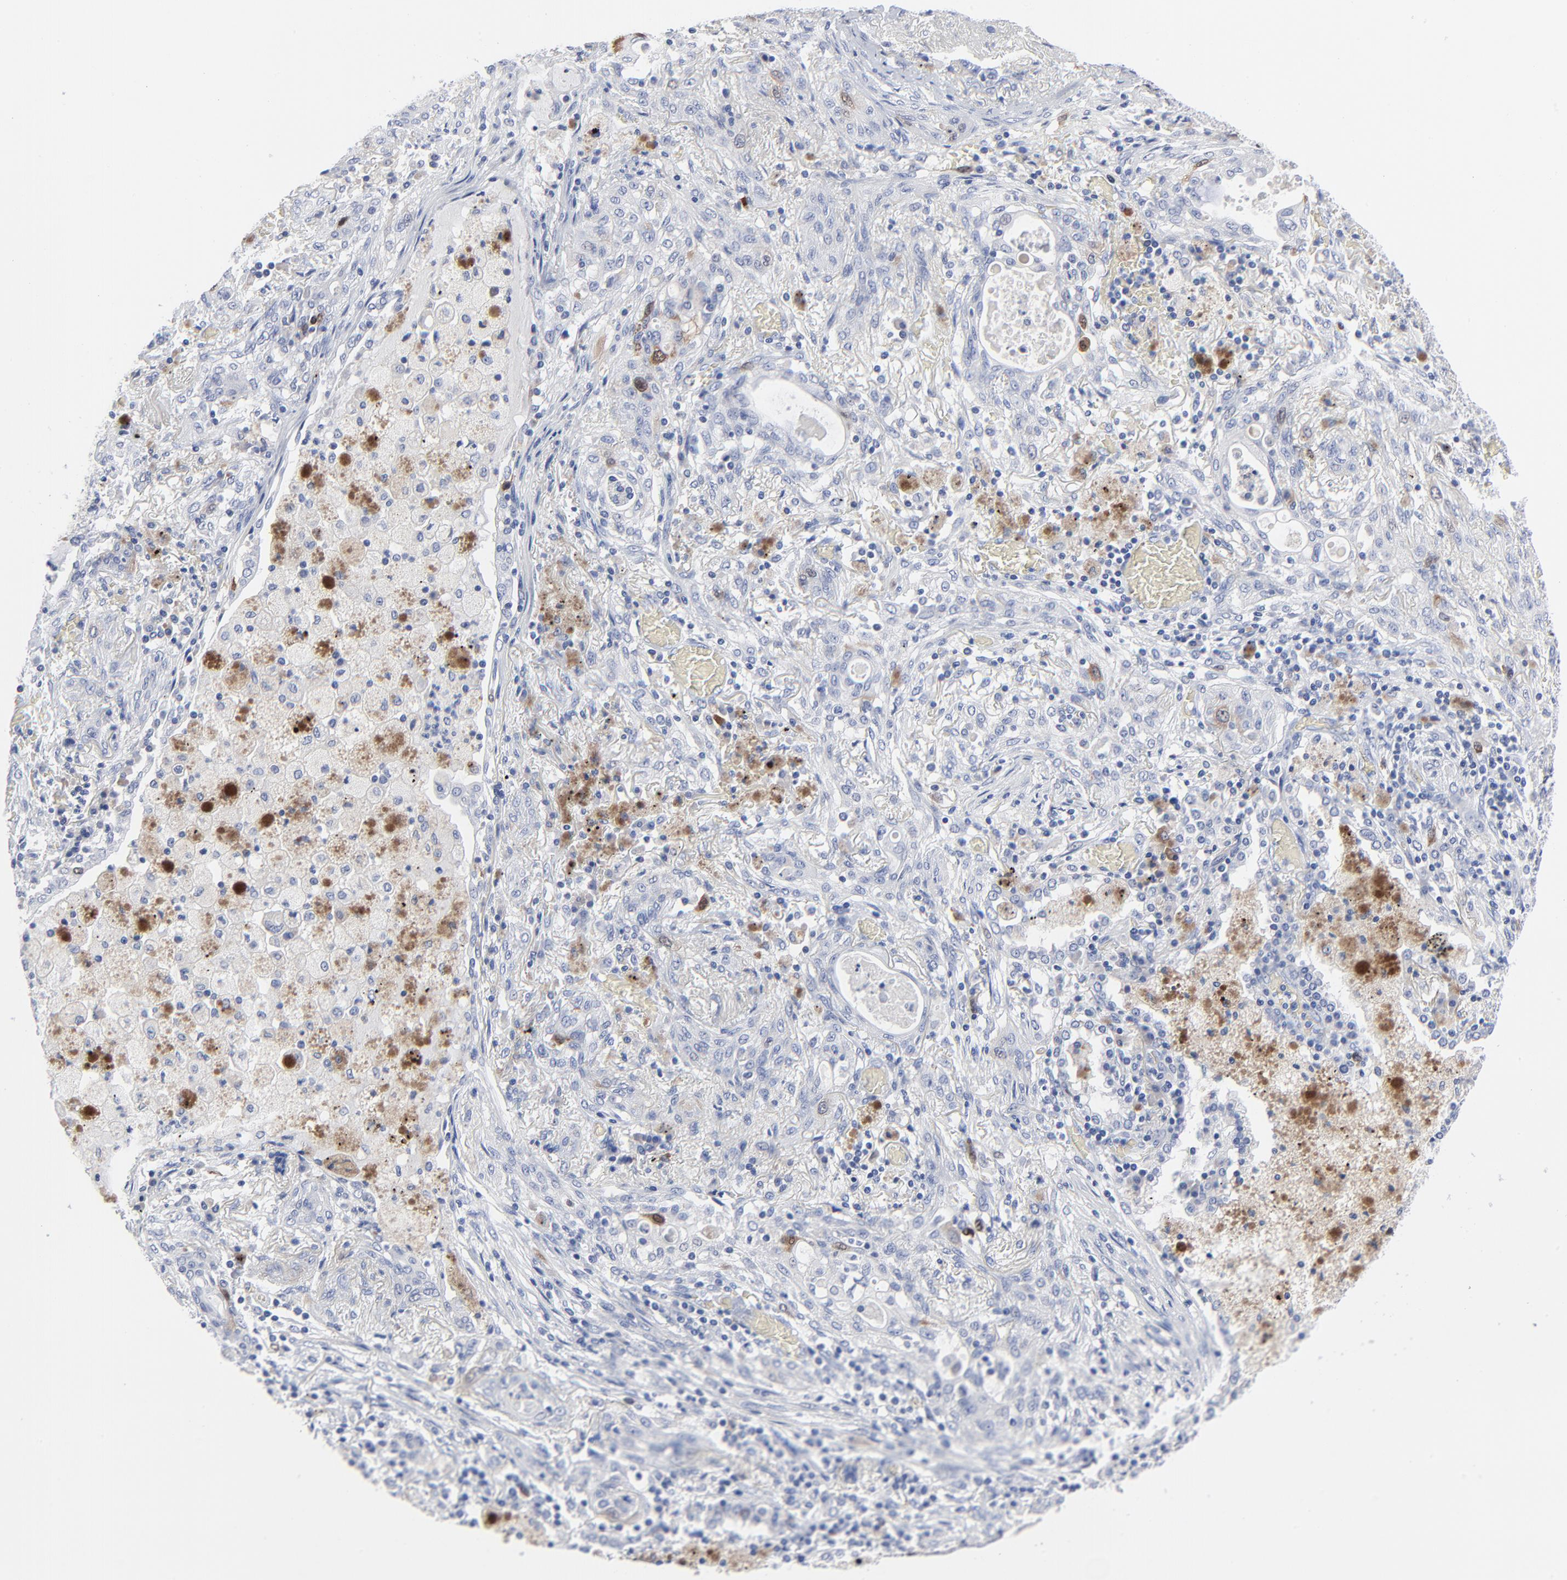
{"staining": {"intensity": "moderate", "quantity": "<25%", "location": "cytoplasmic/membranous,nuclear"}, "tissue": "lung cancer", "cell_type": "Tumor cells", "image_type": "cancer", "snomed": [{"axis": "morphology", "description": "Squamous cell carcinoma, NOS"}, {"axis": "topography", "description": "Lung"}], "caption": "IHC photomicrograph of lung cancer stained for a protein (brown), which shows low levels of moderate cytoplasmic/membranous and nuclear staining in about <25% of tumor cells.", "gene": "CDK1", "patient": {"sex": "female", "age": 47}}